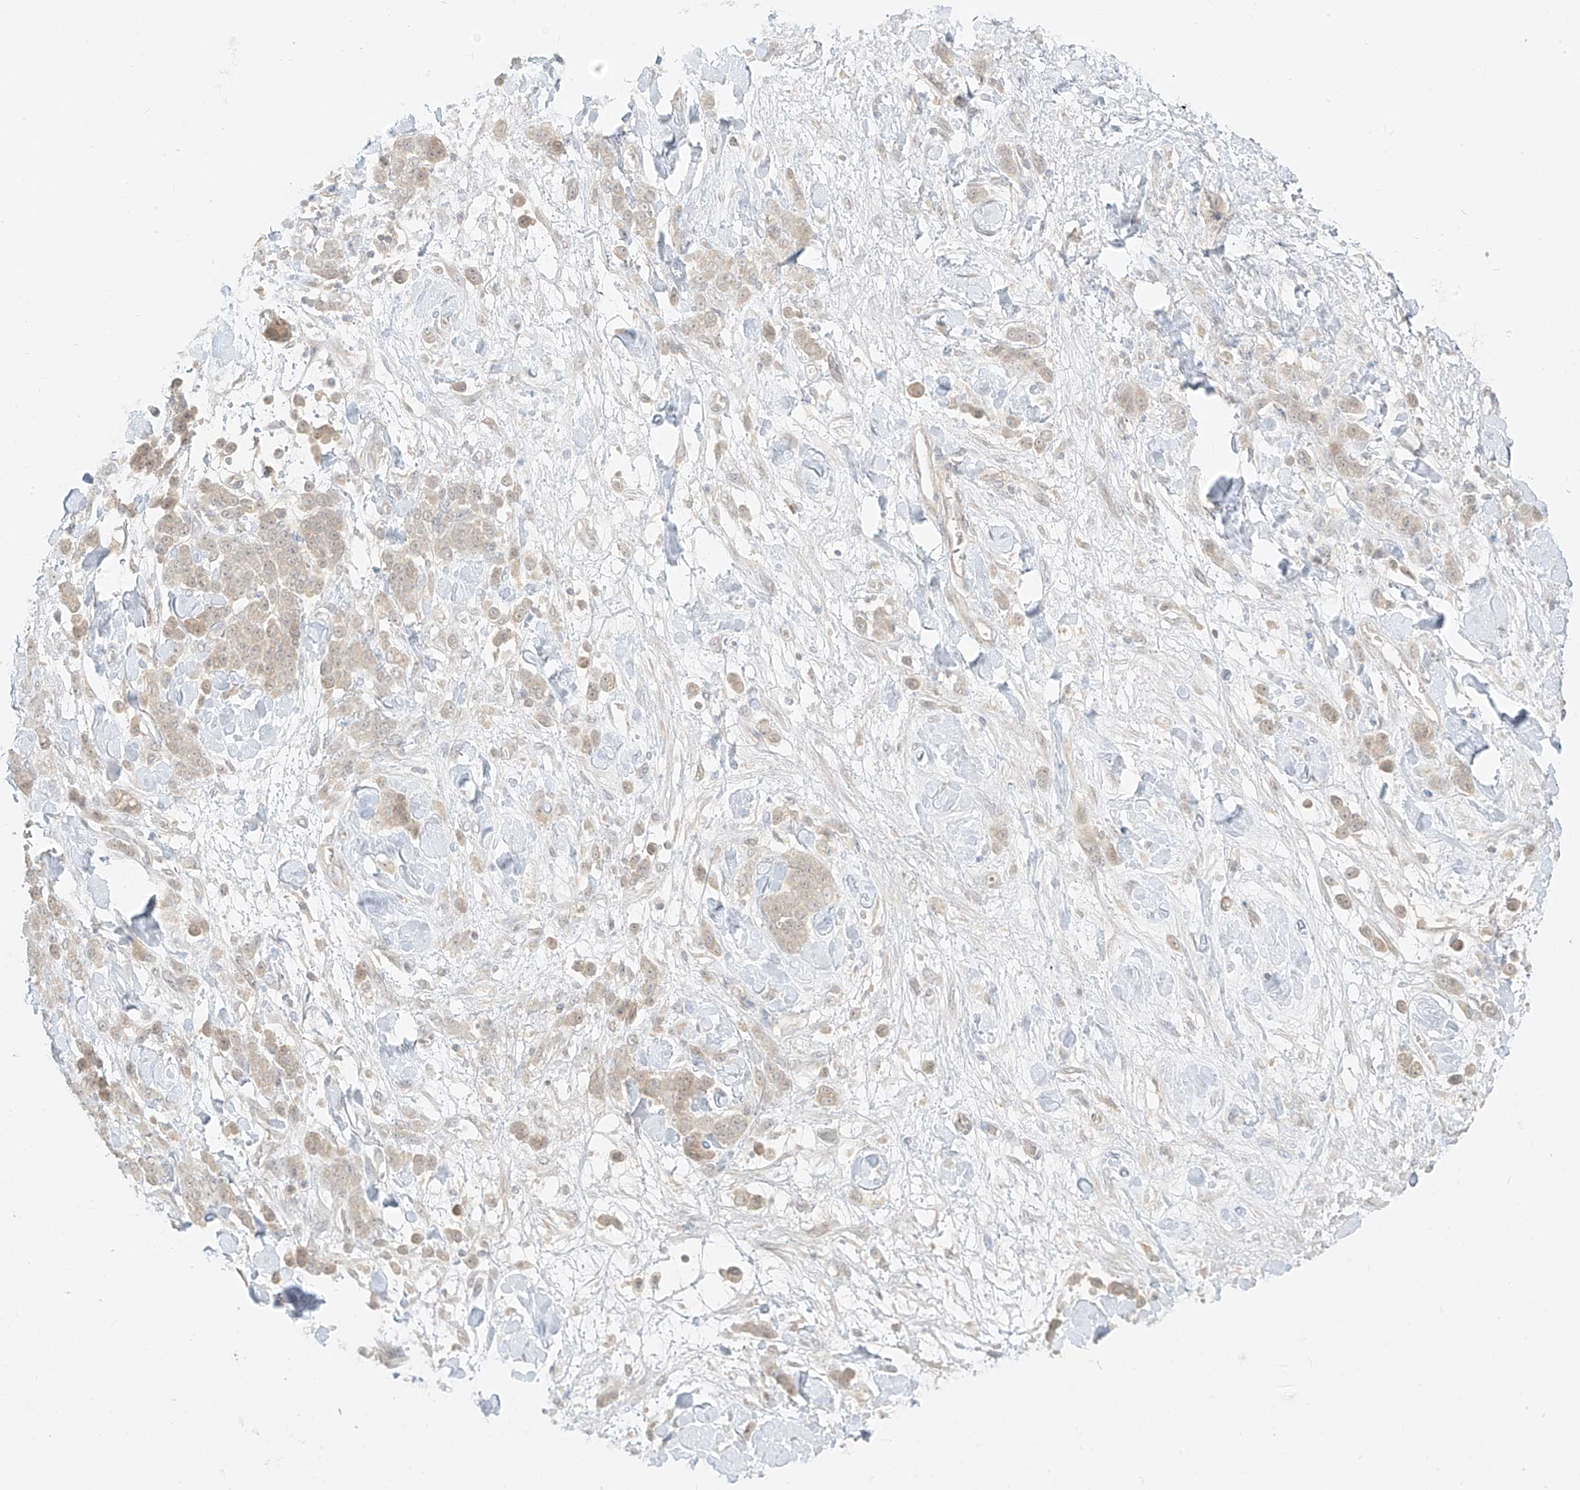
{"staining": {"intensity": "negative", "quantity": "none", "location": "none"}, "tissue": "stomach cancer", "cell_type": "Tumor cells", "image_type": "cancer", "snomed": [{"axis": "morphology", "description": "Normal tissue, NOS"}, {"axis": "morphology", "description": "Adenocarcinoma, NOS"}, {"axis": "topography", "description": "Stomach"}], "caption": "High power microscopy micrograph of an immunohistochemistry histopathology image of adenocarcinoma (stomach), revealing no significant expression in tumor cells.", "gene": "LIPT1", "patient": {"sex": "male", "age": 82}}